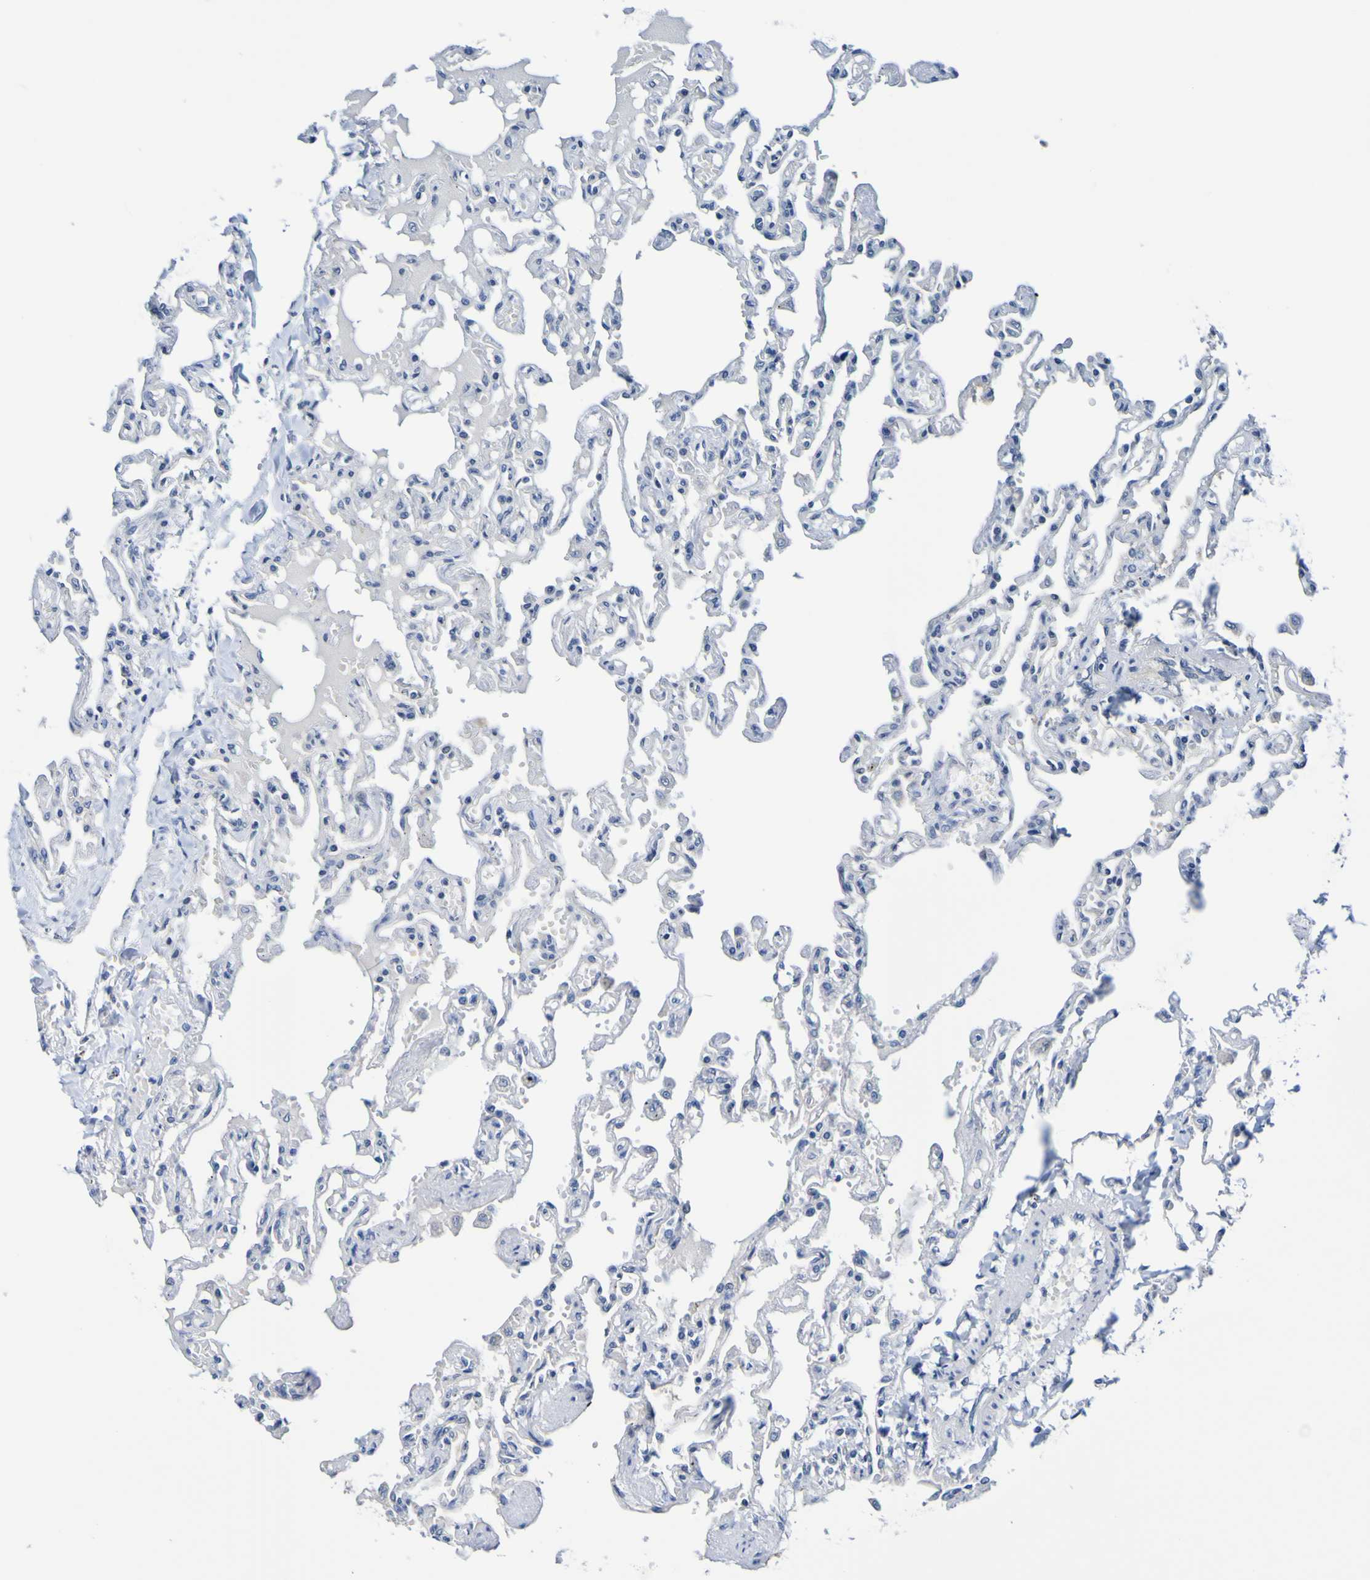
{"staining": {"intensity": "moderate", "quantity": "<25%", "location": "cytoplasmic/membranous"}, "tissue": "lung", "cell_type": "Alveolar cells", "image_type": "normal", "snomed": [{"axis": "morphology", "description": "Normal tissue, NOS"}, {"axis": "topography", "description": "Lung"}], "caption": "Benign lung reveals moderate cytoplasmic/membranous staining in about <25% of alveolar cells, visualized by immunohistochemistry.", "gene": "VMA21", "patient": {"sex": "male", "age": 21}}